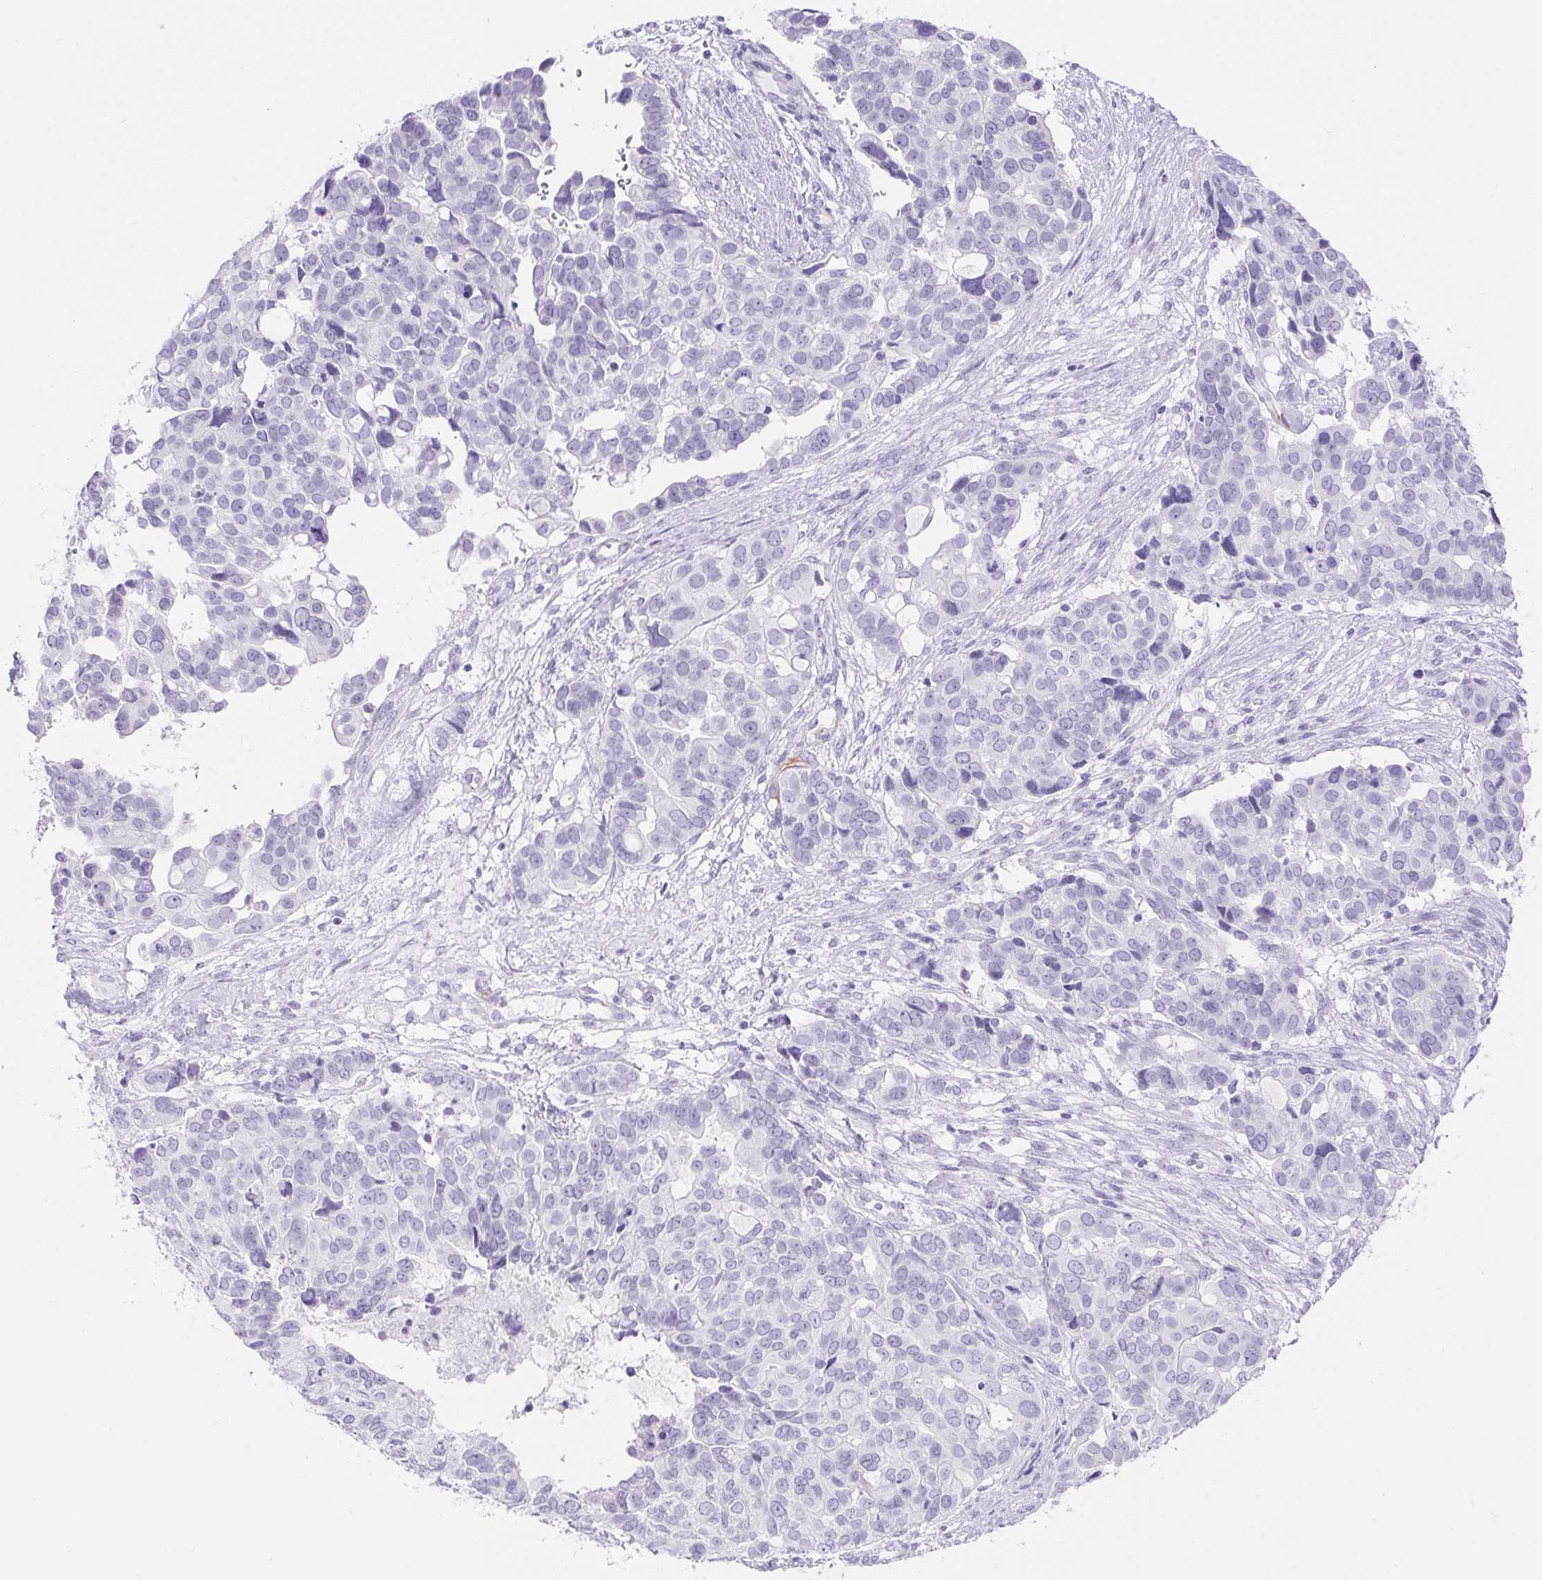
{"staining": {"intensity": "negative", "quantity": "none", "location": "none"}, "tissue": "ovarian cancer", "cell_type": "Tumor cells", "image_type": "cancer", "snomed": [{"axis": "morphology", "description": "Carcinoma, endometroid"}, {"axis": "topography", "description": "Ovary"}], "caption": "This is an immunohistochemistry (IHC) micrograph of endometroid carcinoma (ovarian). There is no positivity in tumor cells.", "gene": "ERP27", "patient": {"sex": "female", "age": 78}}